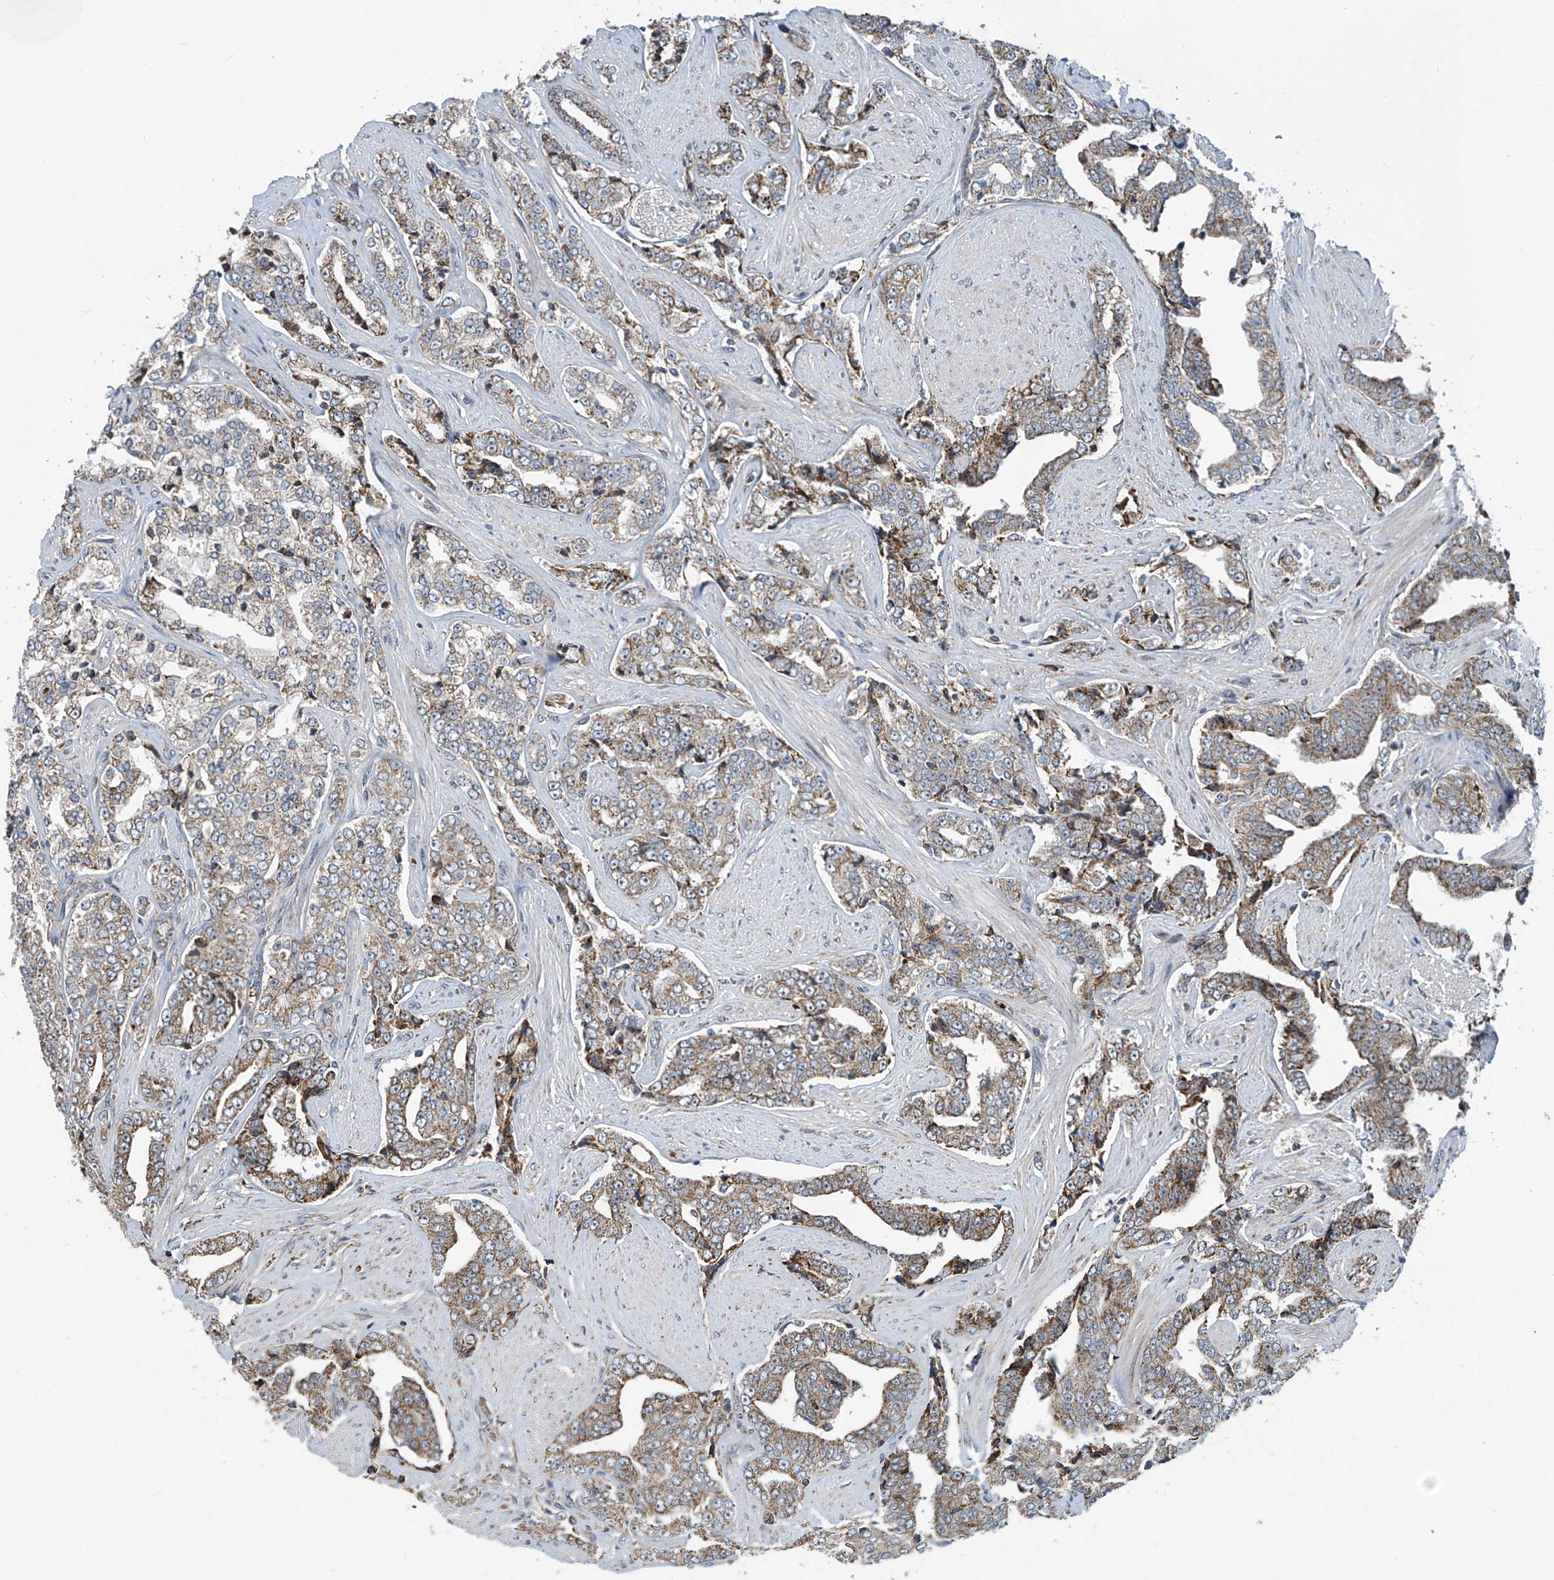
{"staining": {"intensity": "moderate", "quantity": "25%-75%", "location": "cytoplasmic/membranous"}, "tissue": "prostate cancer", "cell_type": "Tumor cells", "image_type": "cancer", "snomed": [{"axis": "morphology", "description": "Adenocarcinoma, High grade"}, {"axis": "topography", "description": "Prostate"}], "caption": "Immunohistochemical staining of human adenocarcinoma (high-grade) (prostate) demonstrates moderate cytoplasmic/membranous protein expression in about 25%-75% of tumor cells. Immunohistochemistry stains the protein in brown and the nuclei are stained blue.", "gene": "COMMD1", "patient": {"sex": "male", "age": 71}}